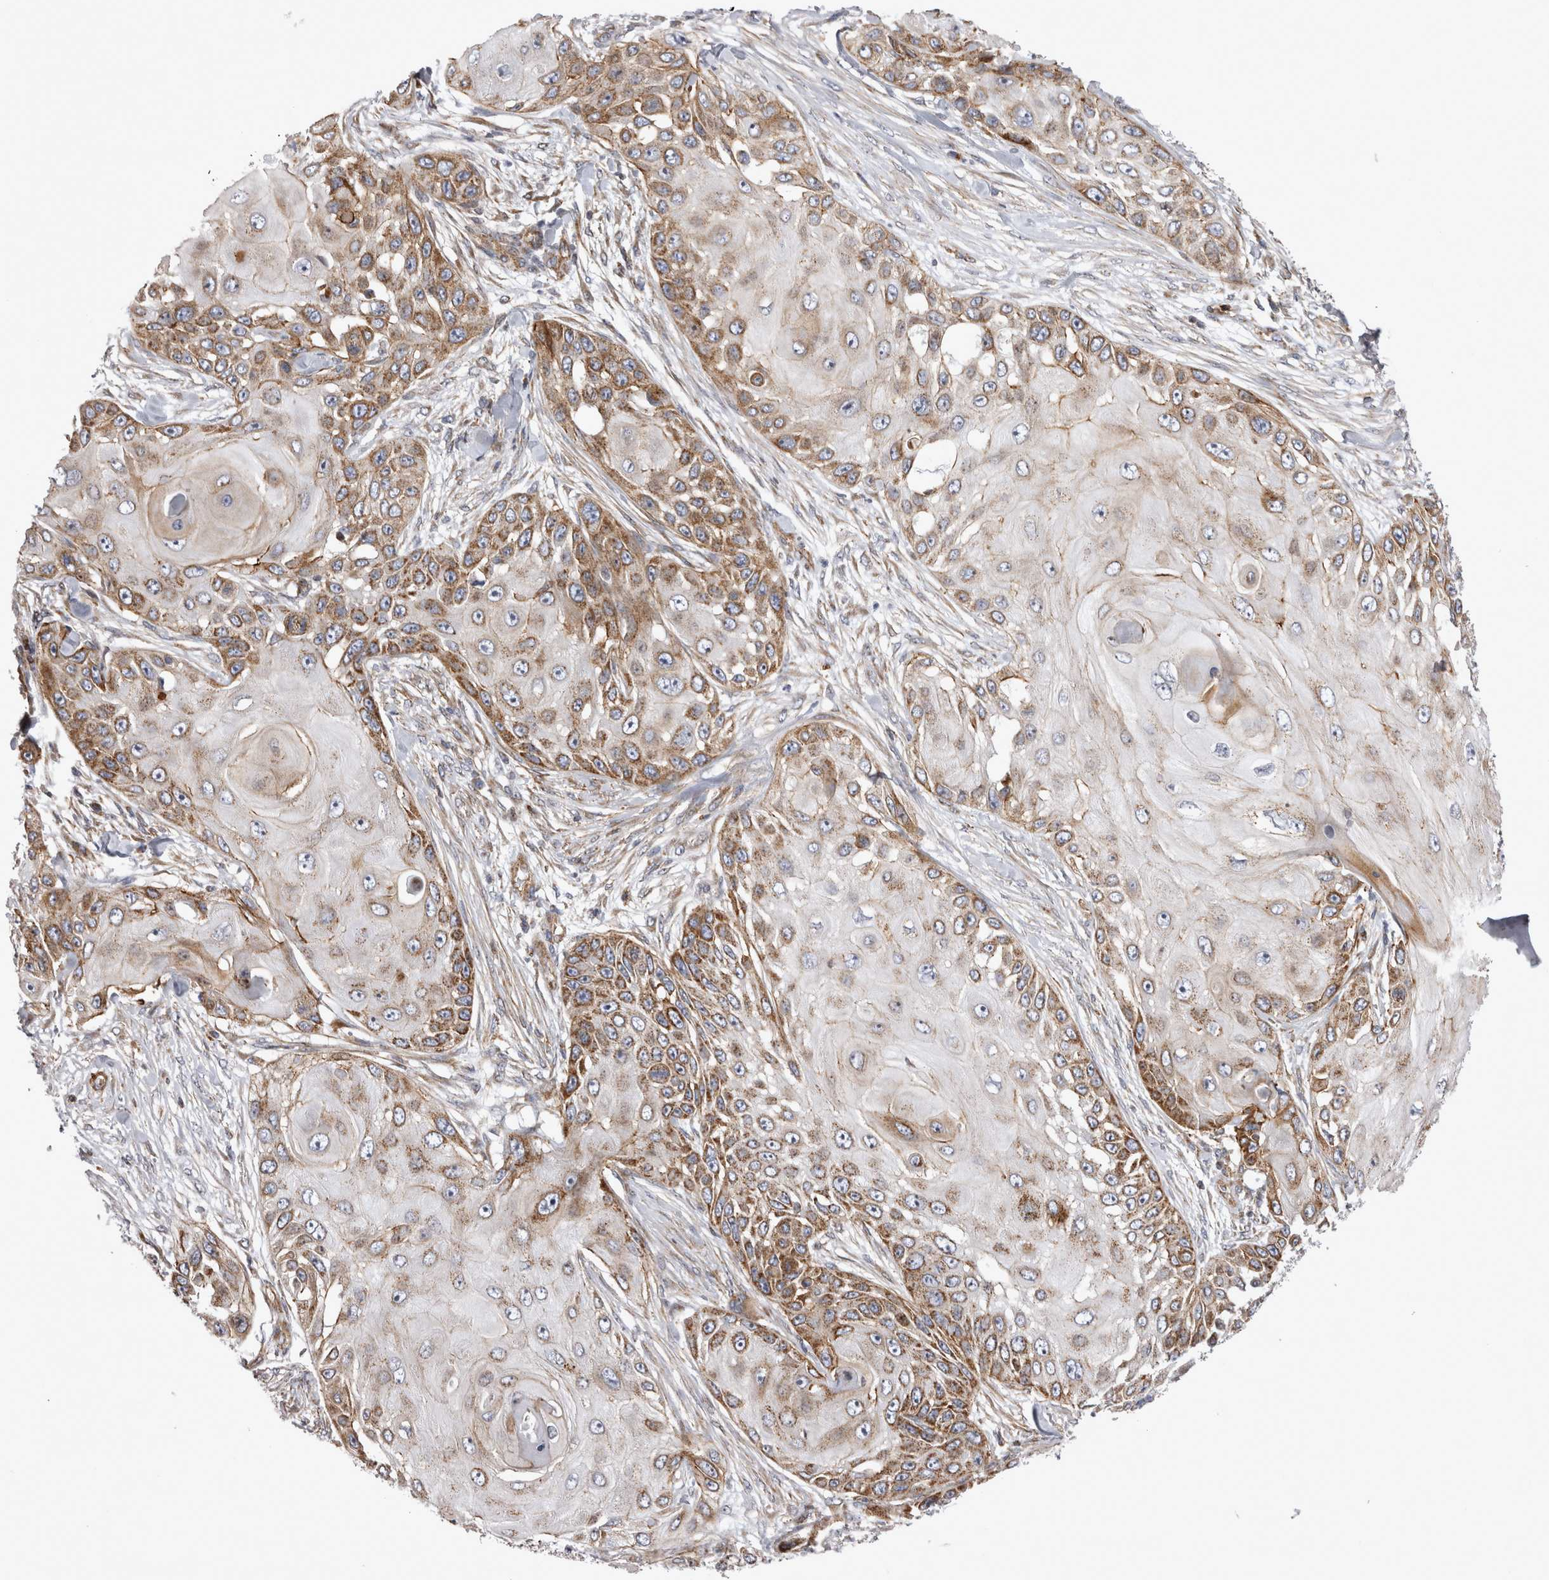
{"staining": {"intensity": "moderate", "quantity": ">75%", "location": "cytoplasmic/membranous"}, "tissue": "skin cancer", "cell_type": "Tumor cells", "image_type": "cancer", "snomed": [{"axis": "morphology", "description": "Squamous cell carcinoma, NOS"}, {"axis": "topography", "description": "Skin"}], "caption": "Squamous cell carcinoma (skin) stained for a protein displays moderate cytoplasmic/membranous positivity in tumor cells.", "gene": "TSPOAP1", "patient": {"sex": "female", "age": 44}}